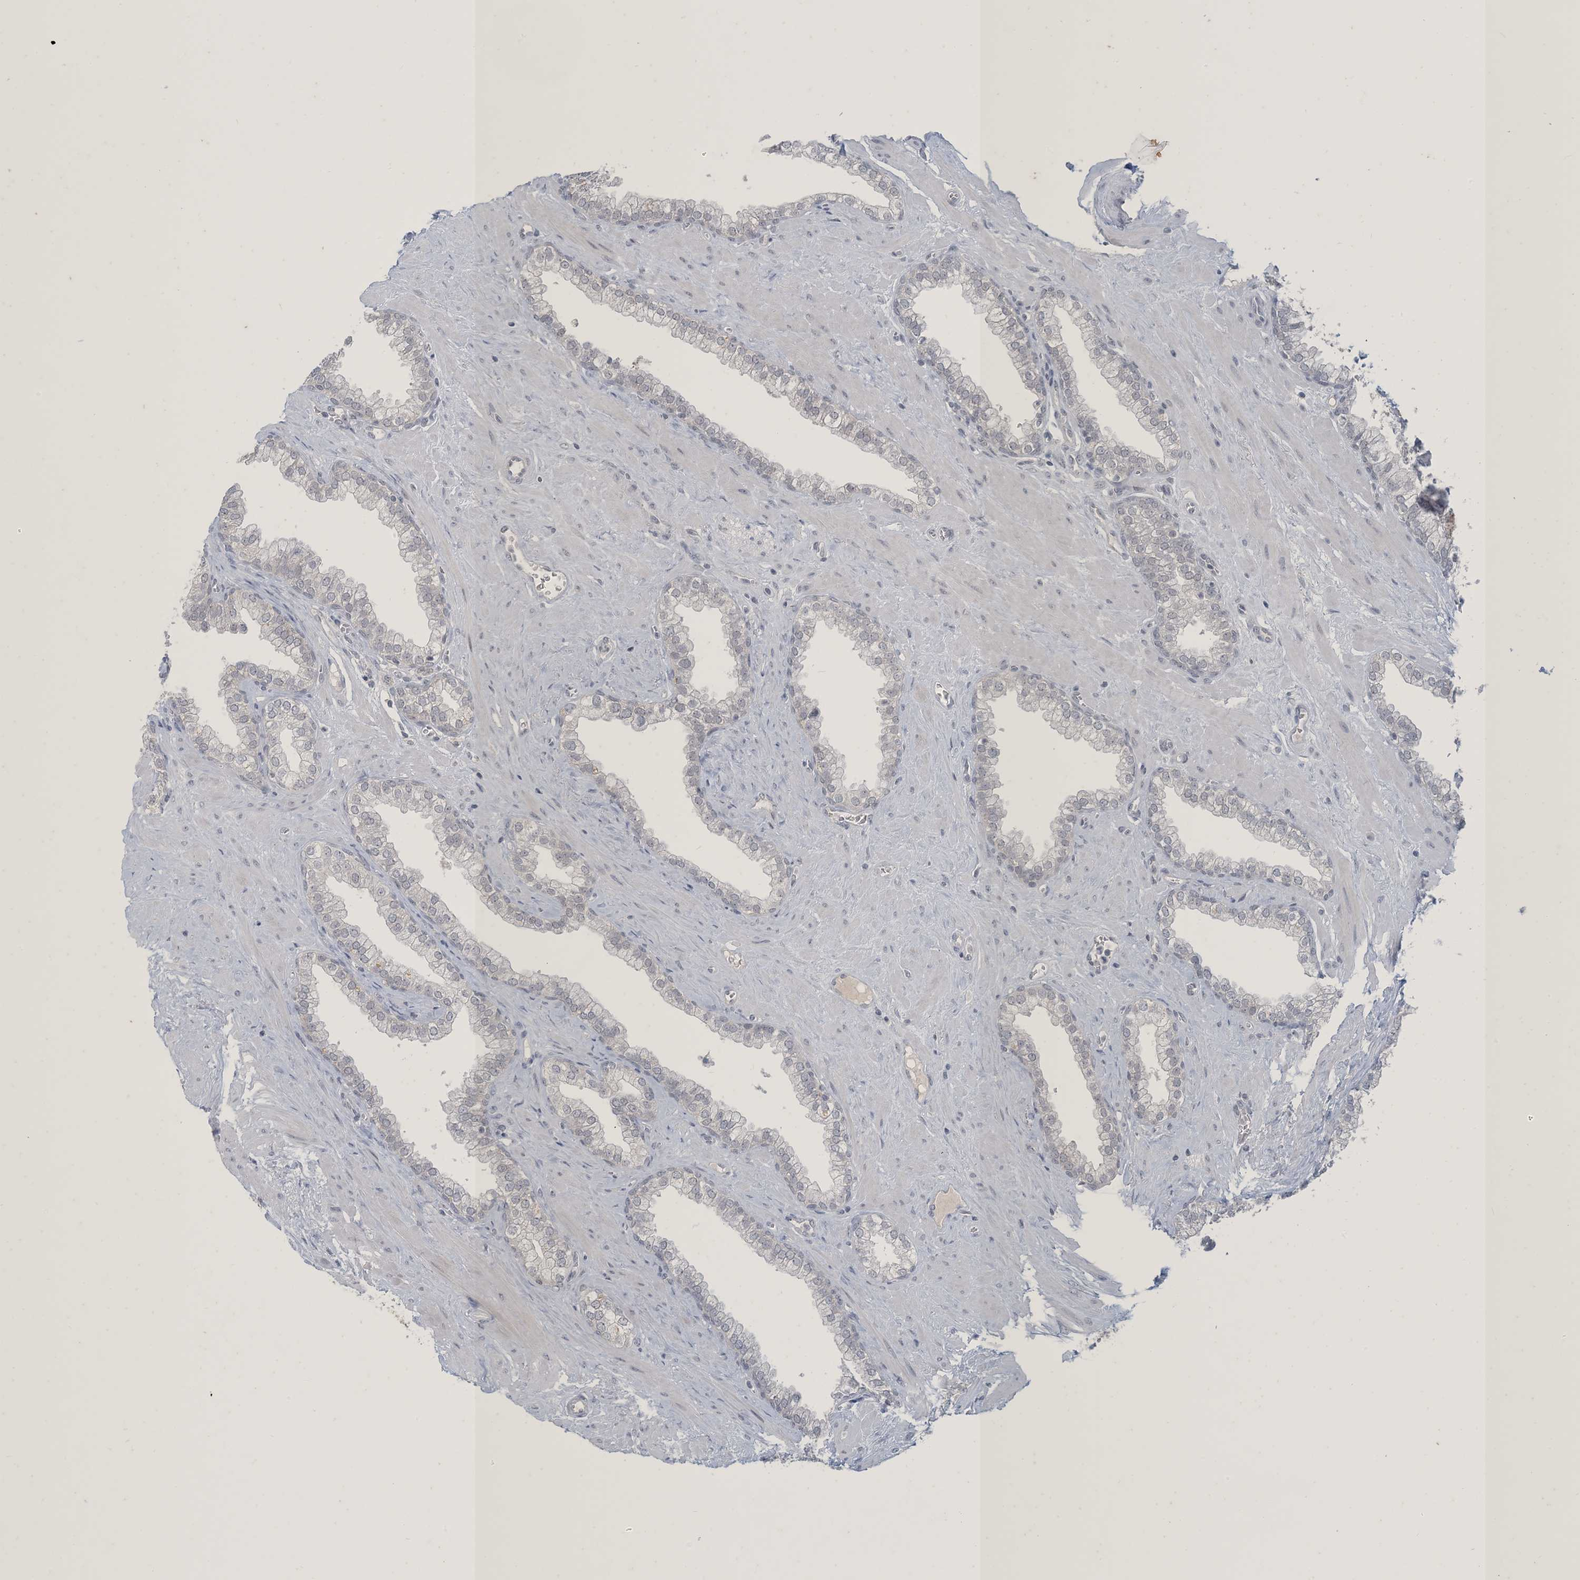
{"staining": {"intensity": "weak", "quantity": "<25%", "location": "nuclear"}, "tissue": "prostate", "cell_type": "Glandular cells", "image_type": "normal", "snomed": [{"axis": "morphology", "description": "Normal tissue, NOS"}, {"axis": "morphology", "description": "Urothelial carcinoma, Low grade"}, {"axis": "topography", "description": "Urinary bladder"}, {"axis": "topography", "description": "Prostate"}], "caption": "IHC histopathology image of unremarkable prostate: prostate stained with DAB reveals no significant protein staining in glandular cells. The staining was performed using DAB (3,3'-diaminobenzidine) to visualize the protein expression in brown, while the nuclei were stained in blue with hematoxylin (Magnification: 20x).", "gene": "ZNF674", "patient": {"sex": "male", "age": 60}}